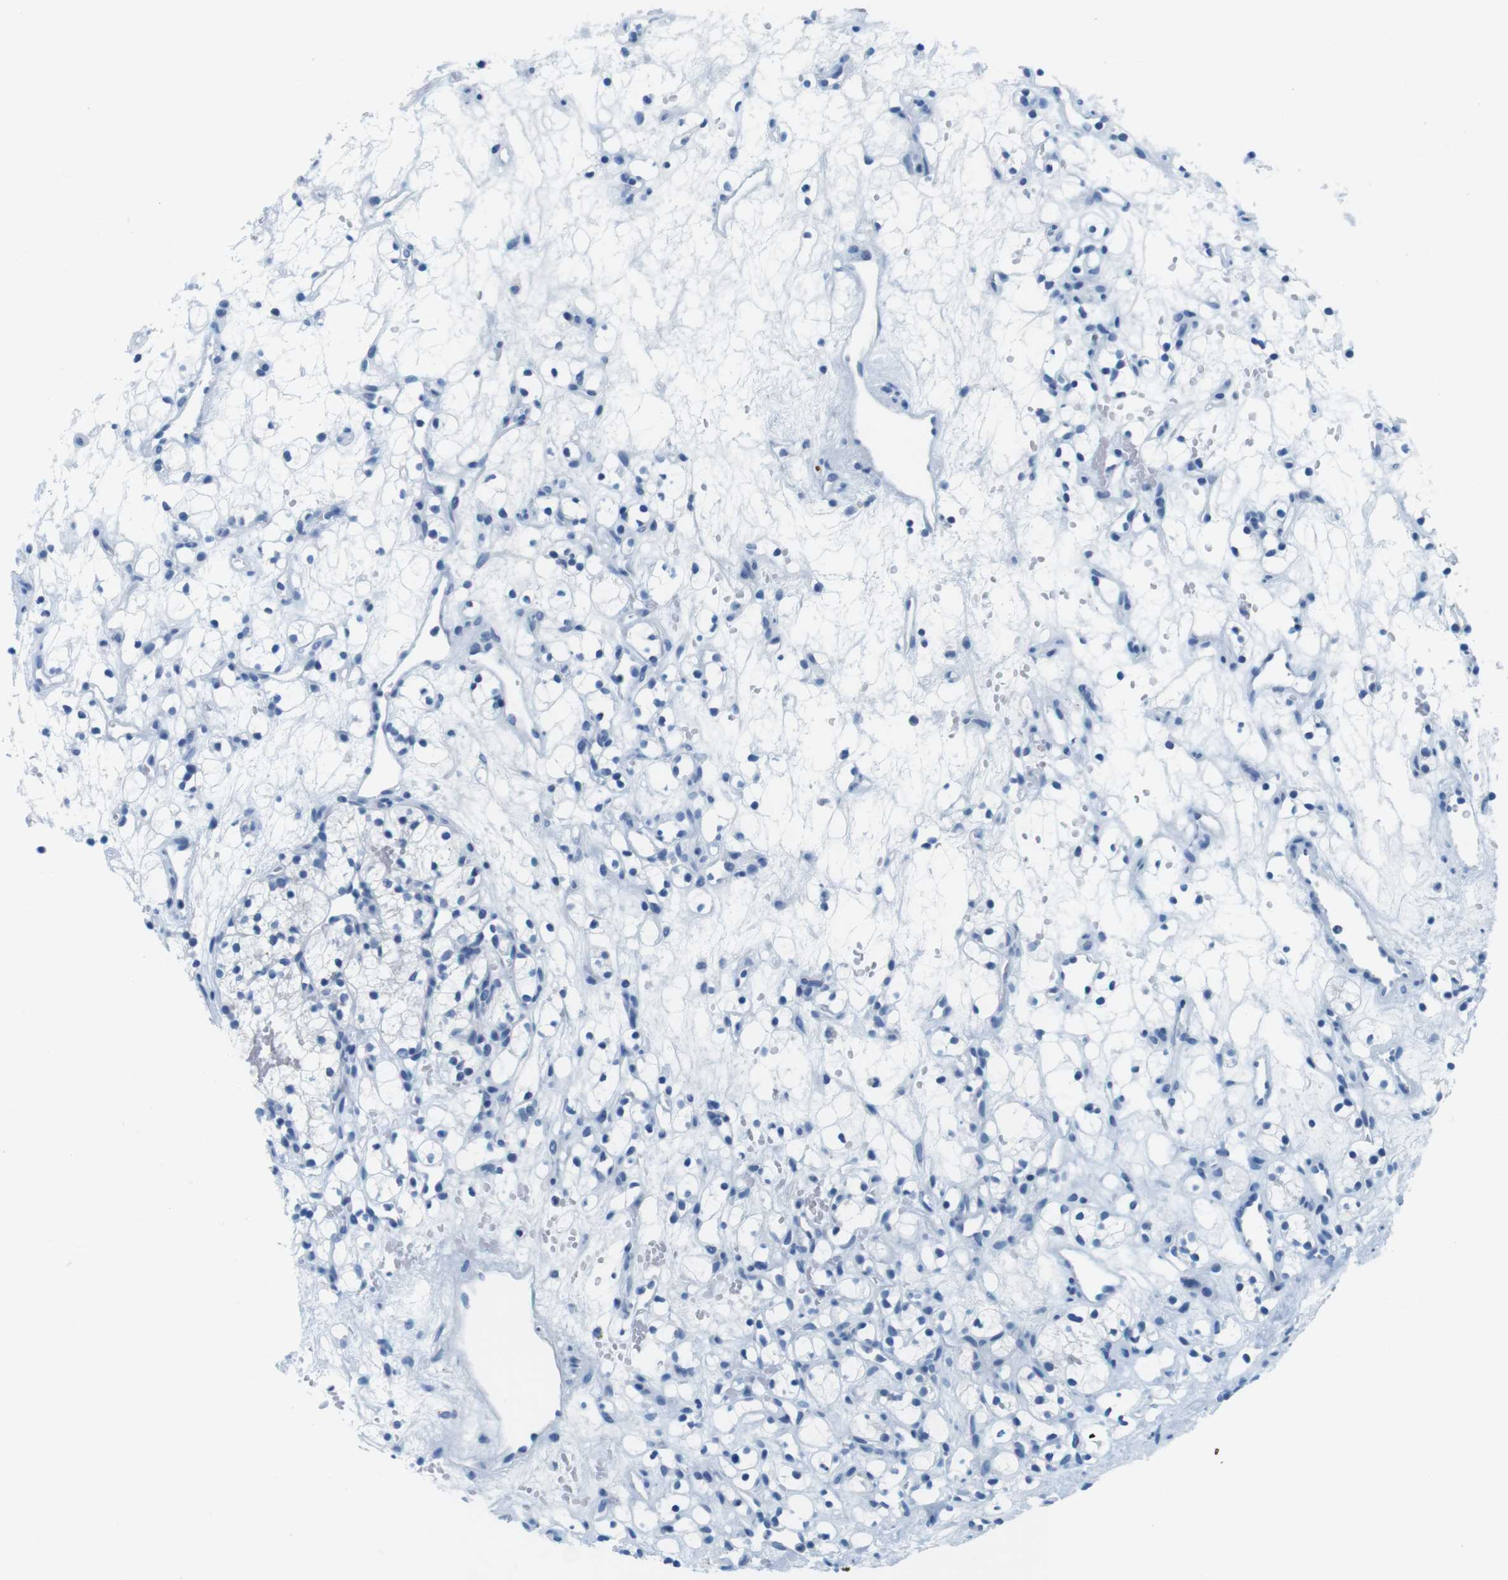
{"staining": {"intensity": "negative", "quantity": "none", "location": "none"}, "tissue": "renal cancer", "cell_type": "Tumor cells", "image_type": "cancer", "snomed": [{"axis": "morphology", "description": "Adenocarcinoma, NOS"}, {"axis": "topography", "description": "Kidney"}], "caption": "Immunohistochemistry histopathology image of neoplastic tissue: adenocarcinoma (renal) stained with DAB (3,3'-diaminobenzidine) displays no significant protein positivity in tumor cells. The staining is performed using DAB brown chromogen with nuclei counter-stained in using hematoxylin.", "gene": "CYP2C9", "patient": {"sex": "female", "age": 60}}